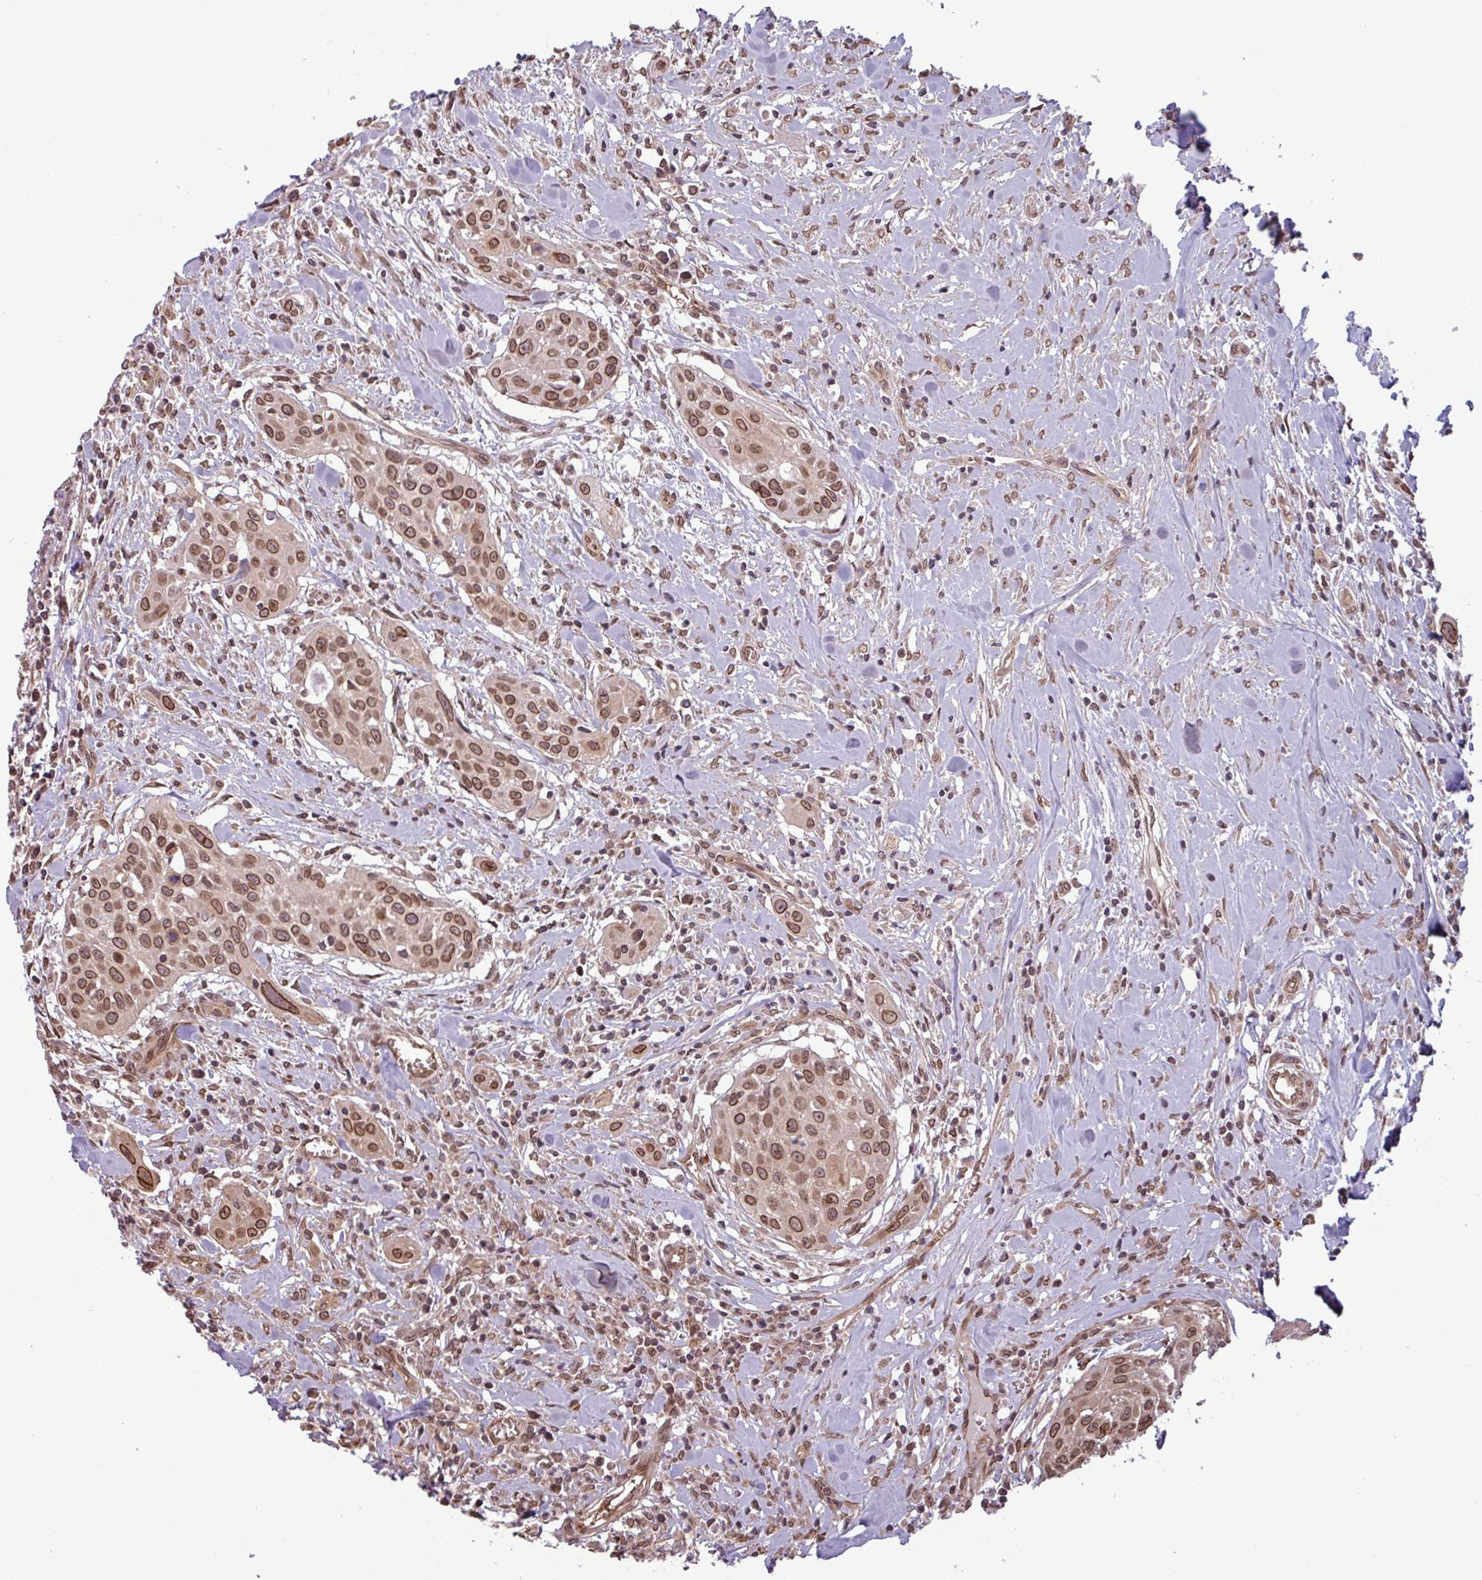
{"staining": {"intensity": "moderate", "quantity": ">75%", "location": "cytoplasmic/membranous,nuclear"}, "tissue": "head and neck cancer", "cell_type": "Tumor cells", "image_type": "cancer", "snomed": [{"axis": "morphology", "description": "Squamous cell carcinoma, NOS"}, {"axis": "topography", "description": "Lymph node"}, {"axis": "topography", "description": "Salivary gland"}, {"axis": "topography", "description": "Head-Neck"}], "caption": "Moderate cytoplasmic/membranous and nuclear staining for a protein is appreciated in about >75% of tumor cells of head and neck cancer using immunohistochemistry.", "gene": "RBM4B", "patient": {"sex": "female", "age": 74}}